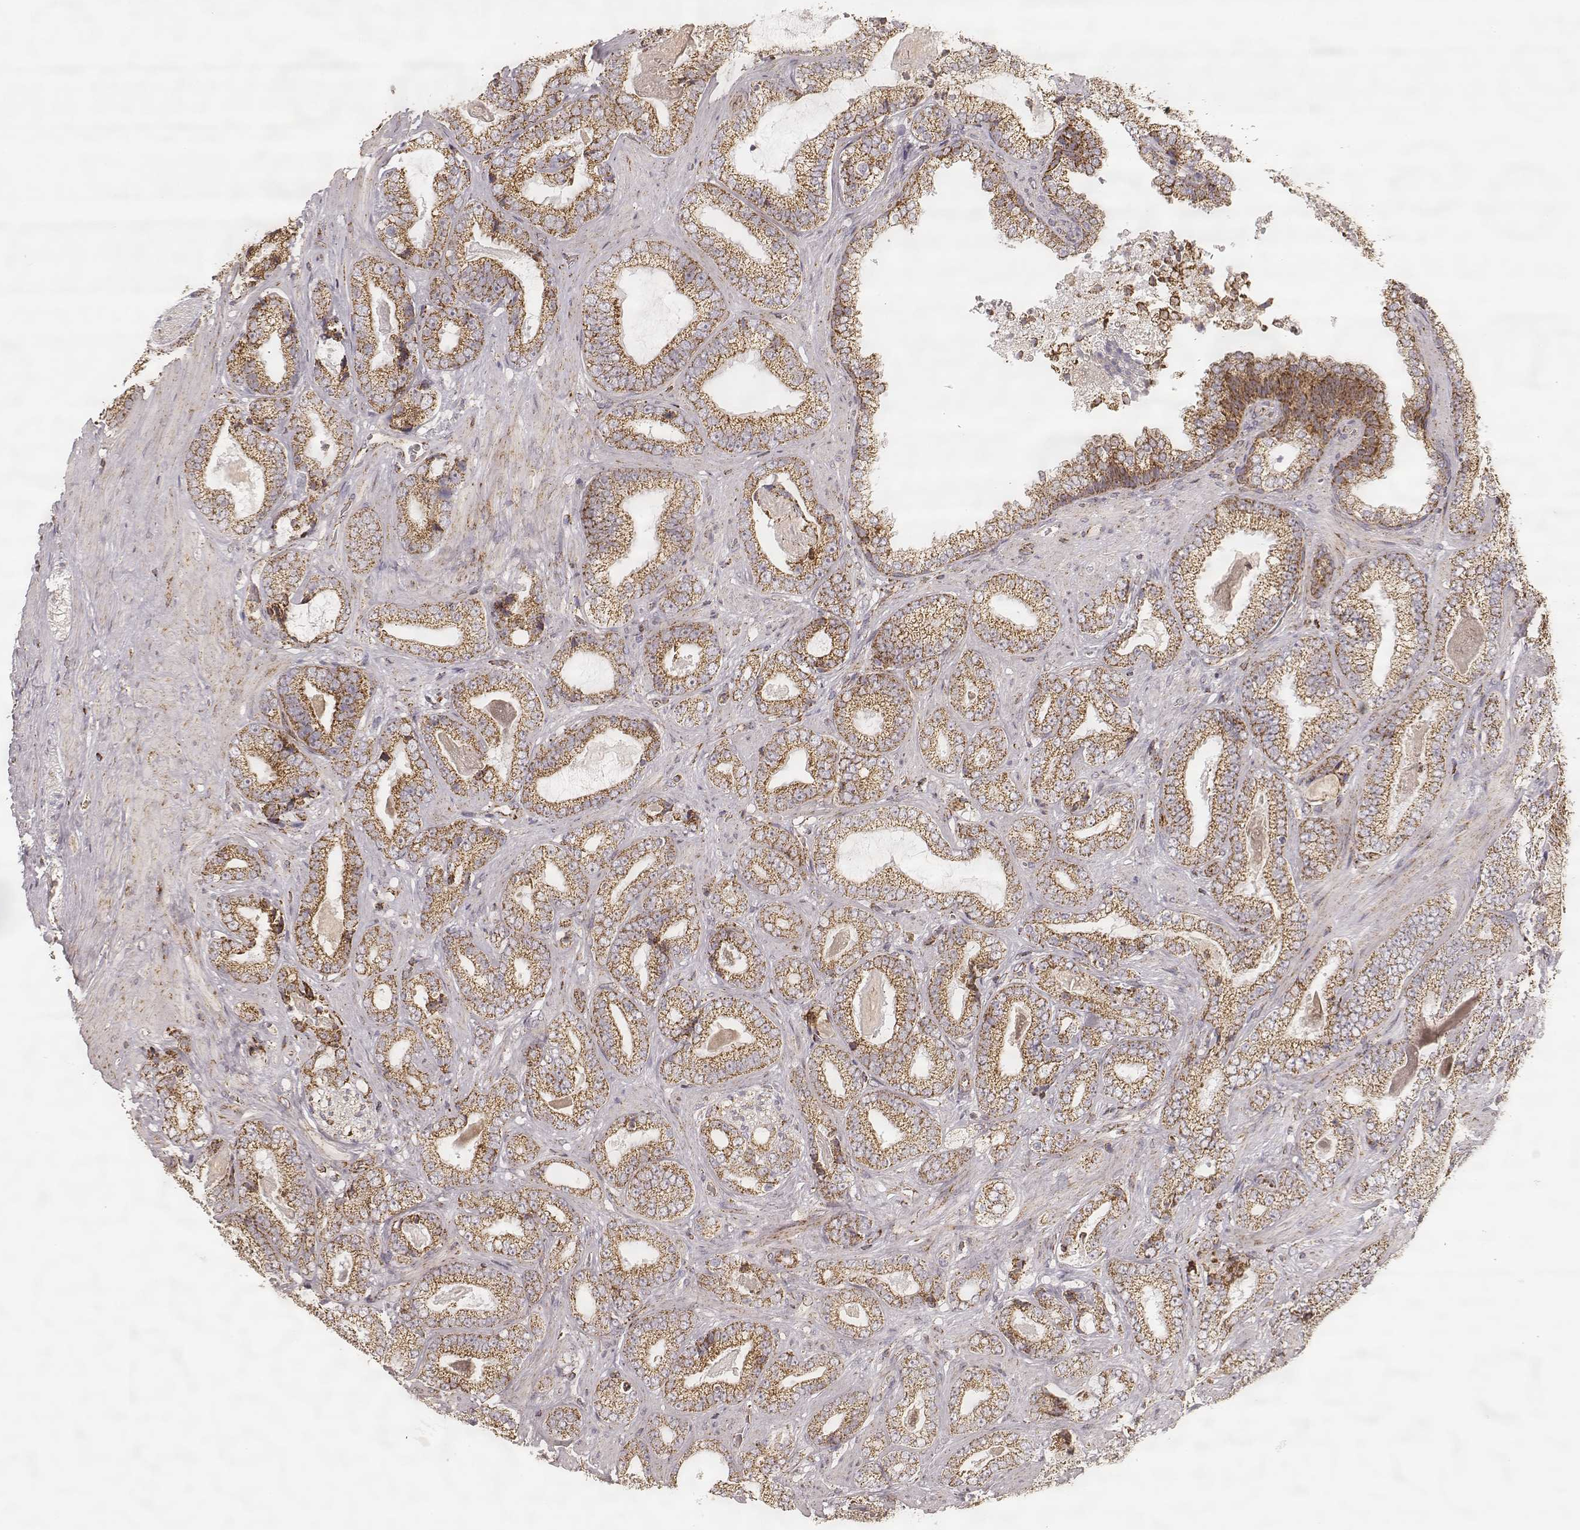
{"staining": {"intensity": "moderate", "quantity": ">75%", "location": "cytoplasmic/membranous"}, "tissue": "prostate cancer", "cell_type": "Tumor cells", "image_type": "cancer", "snomed": [{"axis": "morphology", "description": "Adenocarcinoma, Low grade"}, {"axis": "topography", "description": "Prostate"}], "caption": "Human prostate cancer (adenocarcinoma (low-grade)) stained for a protein (brown) demonstrates moderate cytoplasmic/membranous positive positivity in about >75% of tumor cells.", "gene": "CS", "patient": {"sex": "male", "age": 61}}